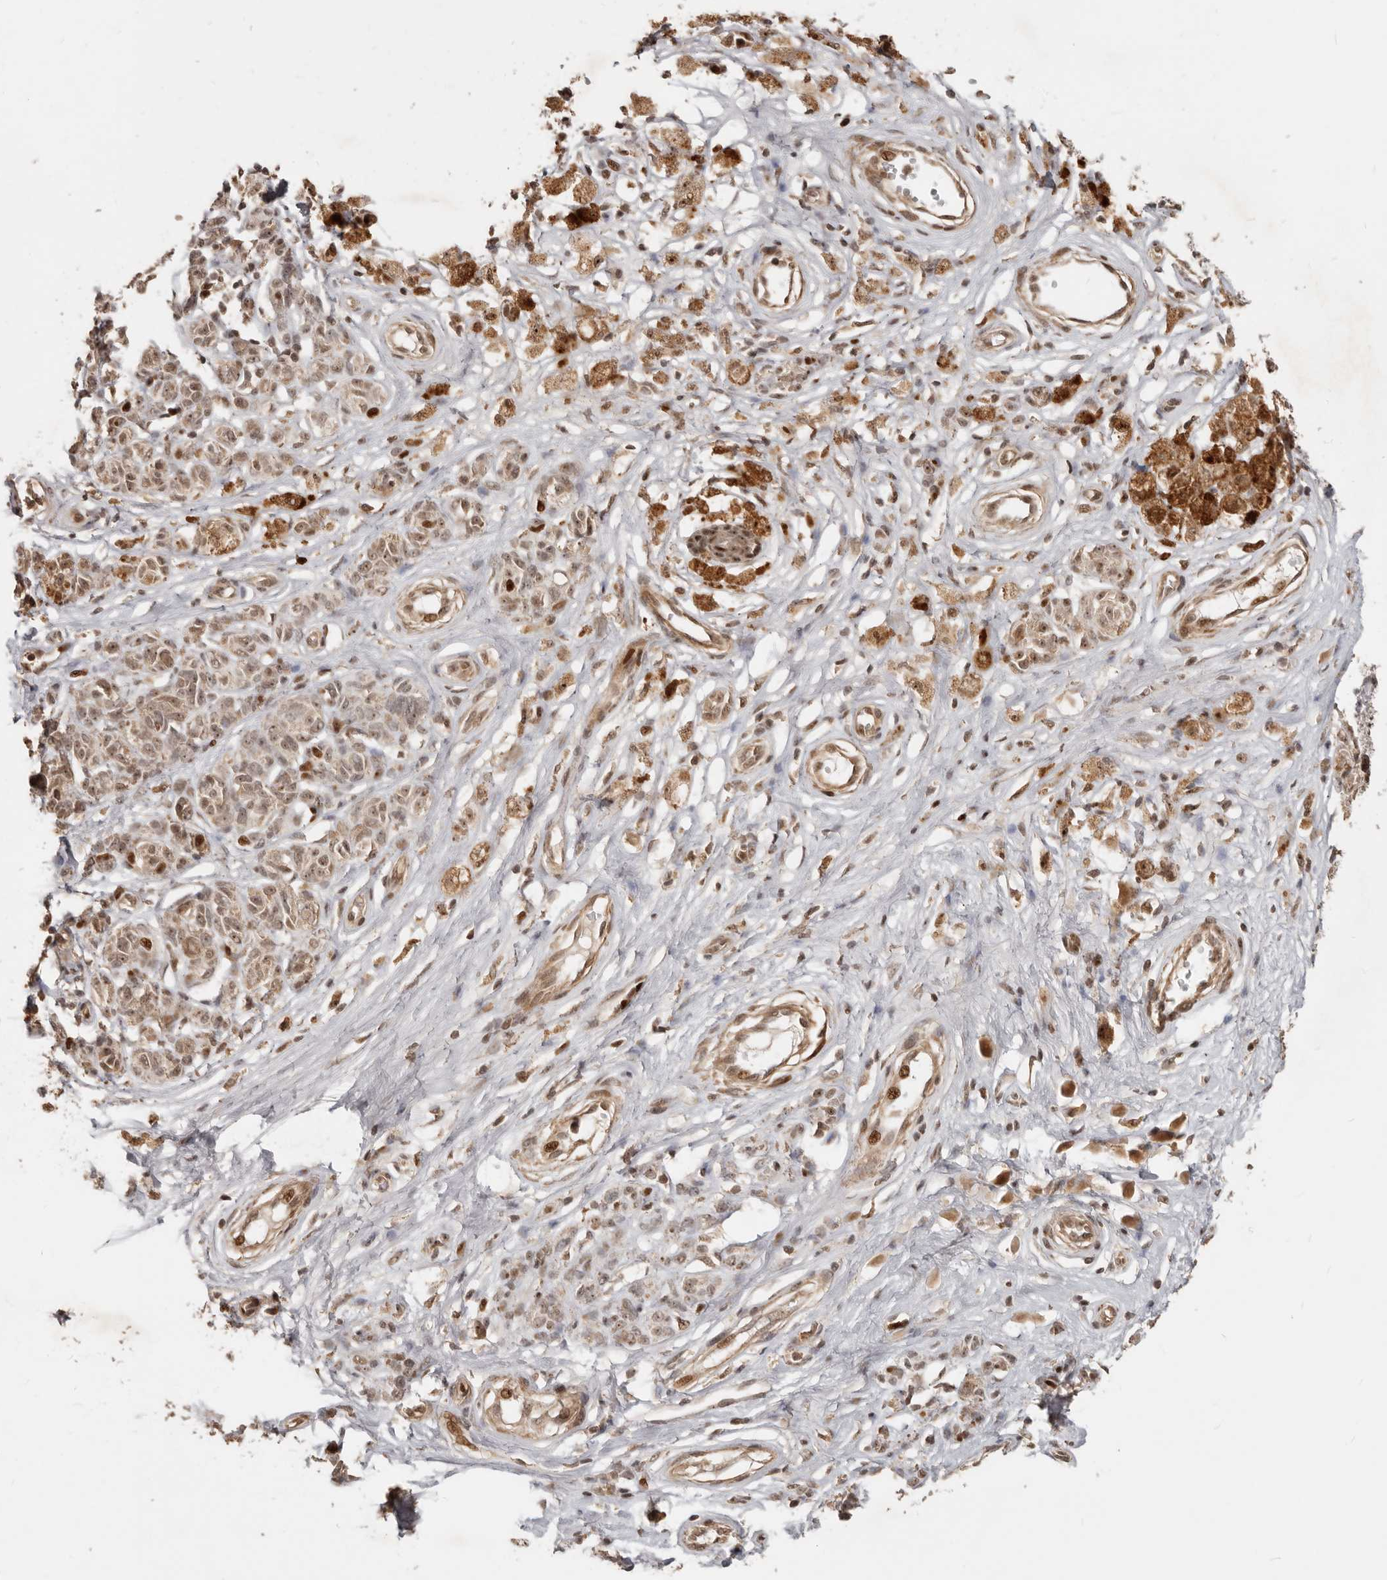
{"staining": {"intensity": "moderate", "quantity": ">75%", "location": "nuclear"}, "tissue": "melanoma", "cell_type": "Tumor cells", "image_type": "cancer", "snomed": [{"axis": "morphology", "description": "Malignant melanoma, NOS"}, {"axis": "topography", "description": "Skin"}], "caption": "This is a micrograph of IHC staining of malignant melanoma, which shows moderate staining in the nuclear of tumor cells.", "gene": "GPBP1L1", "patient": {"sex": "female", "age": 64}}